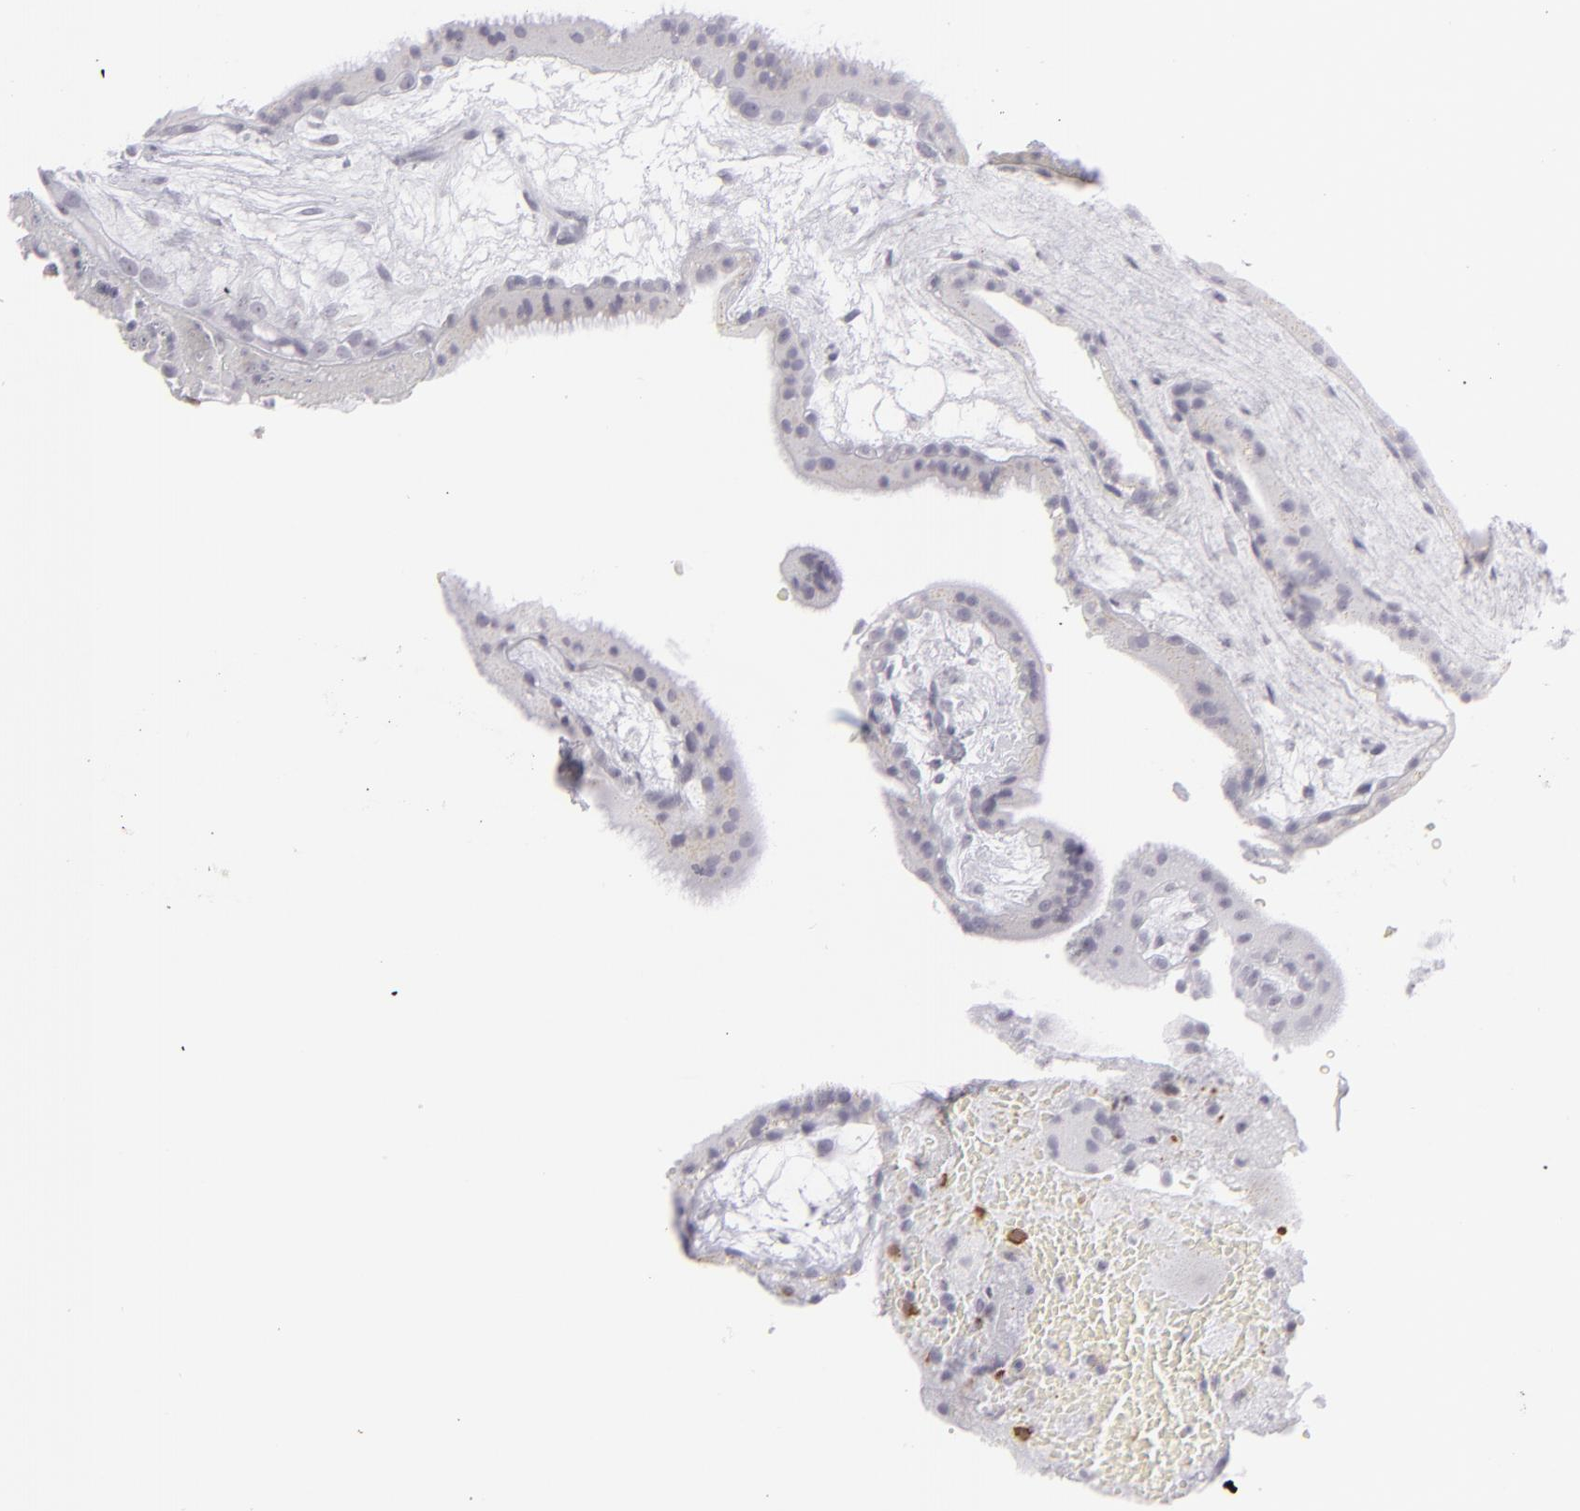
{"staining": {"intensity": "negative", "quantity": "none", "location": "none"}, "tissue": "placenta", "cell_type": "Decidual cells", "image_type": "normal", "snomed": [{"axis": "morphology", "description": "Normal tissue, NOS"}, {"axis": "topography", "description": "Placenta"}], "caption": "This is an IHC histopathology image of normal placenta. There is no staining in decidual cells.", "gene": "CD7", "patient": {"sex": "female", "age": 19}}